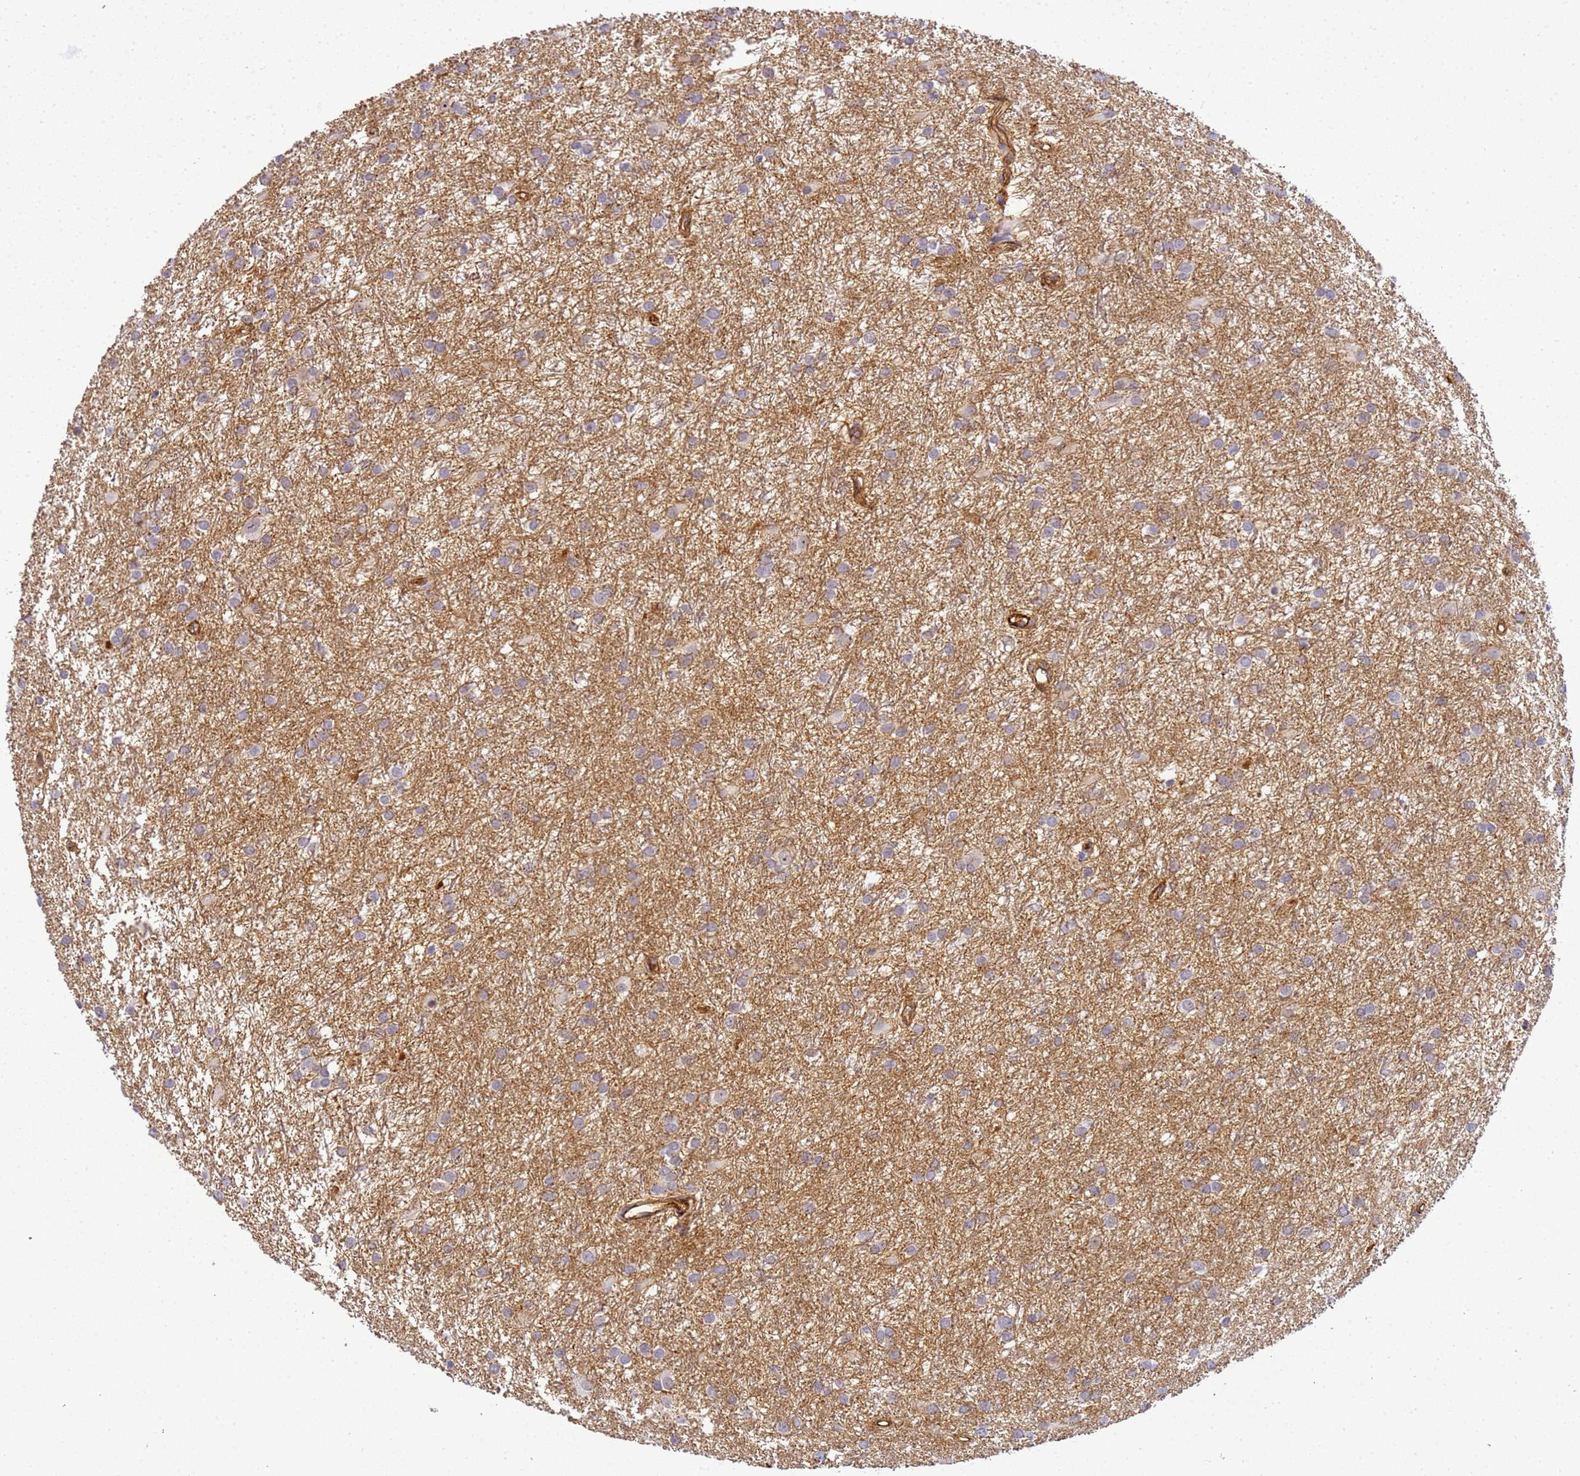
{"staining": {"intensity": "negative", "quantity": "none", "location": "none"}, "tissue": "glioma", "cell_type": "Tumor cells", "image_type": "cancer", "snomed": [{"axis": "morphology", "description": "Glioma, malignant, High grade"}, {"axis": "topography", "description": "Brain"}], "caption": "Immunohistochemistry (IHC) image of neoplastic tissue: human malignant high-grade glioma stained with DAB reveals no significant protein staining in tumor cells.", "gene": "GON4L", "patient": {"sex": "female", "age": 50}}